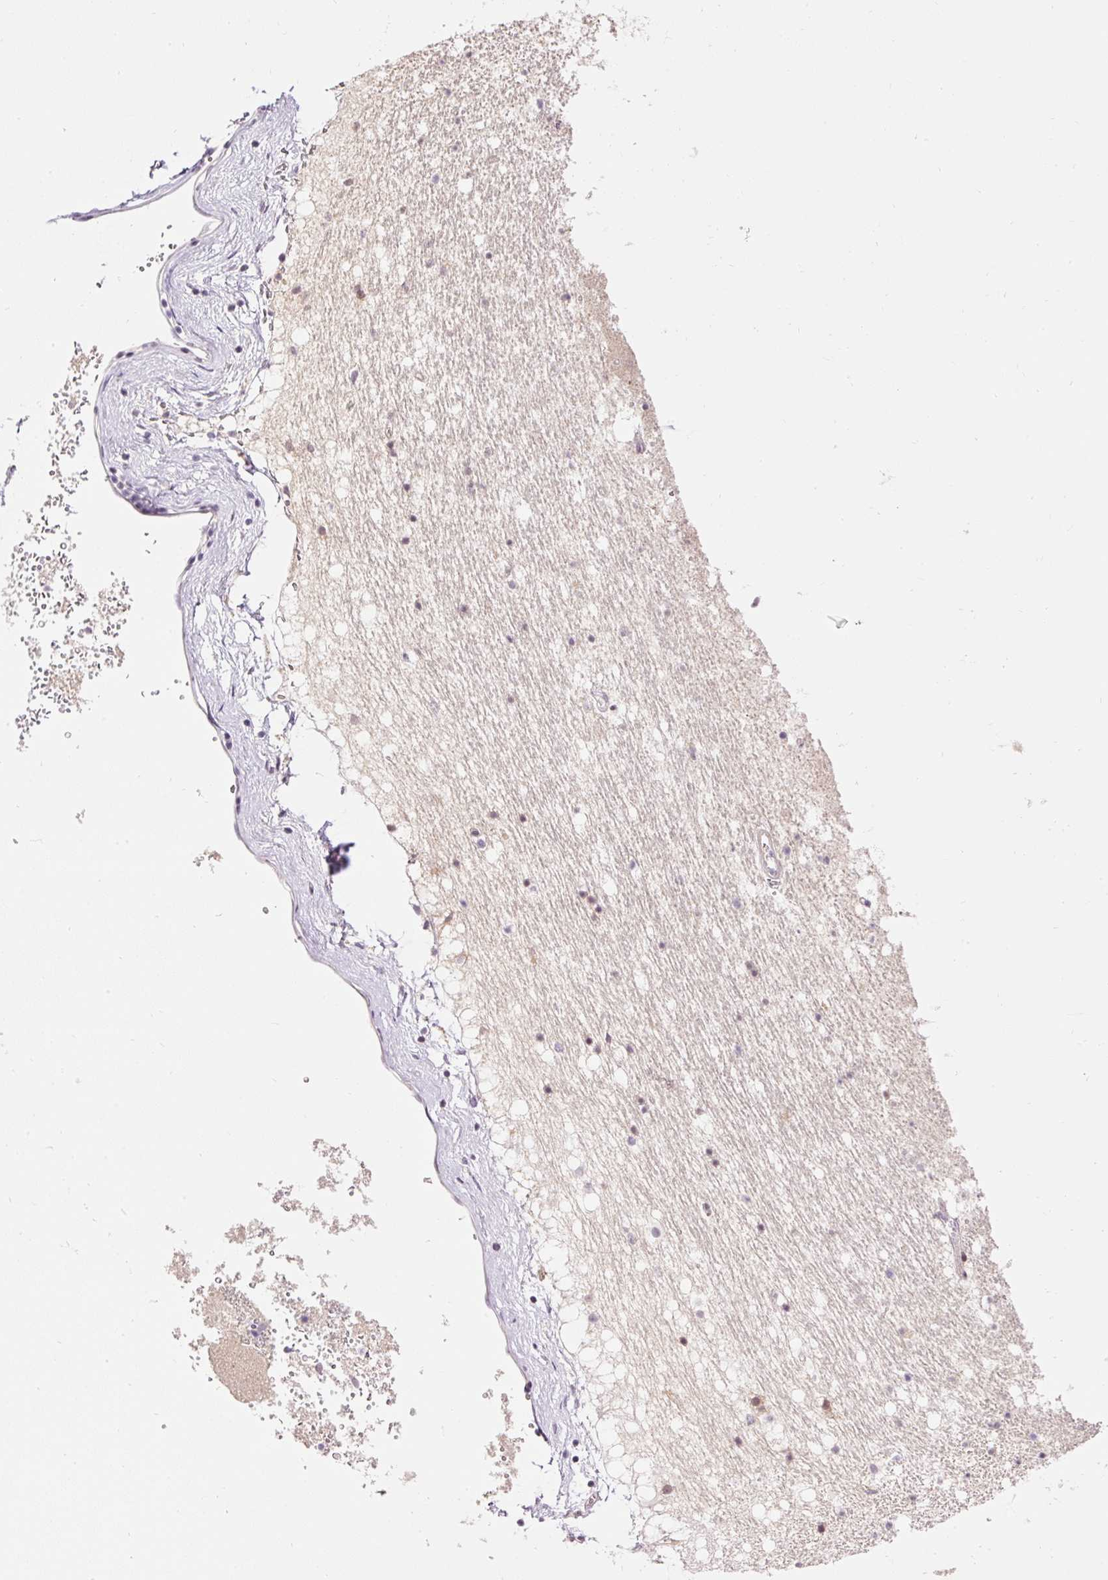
{"staining": {"intensity": "negative", "quantity": "none", "location": "none"}, "tissue": "caudate", "cell_type": "Glial cells", "image_type": "normal", "snomed": [{"axis": "morphology", "description": "Normal tissue, NOS"}, {"axis": "topography", "description": "Lateral ventricle wall"}], "caption": "This is an IHC photomicrograph of unremarkable caudate. There is no positivity in glial cells.", "gene": "ABHD11", "patient": {"sex": "male", "age": 37}}